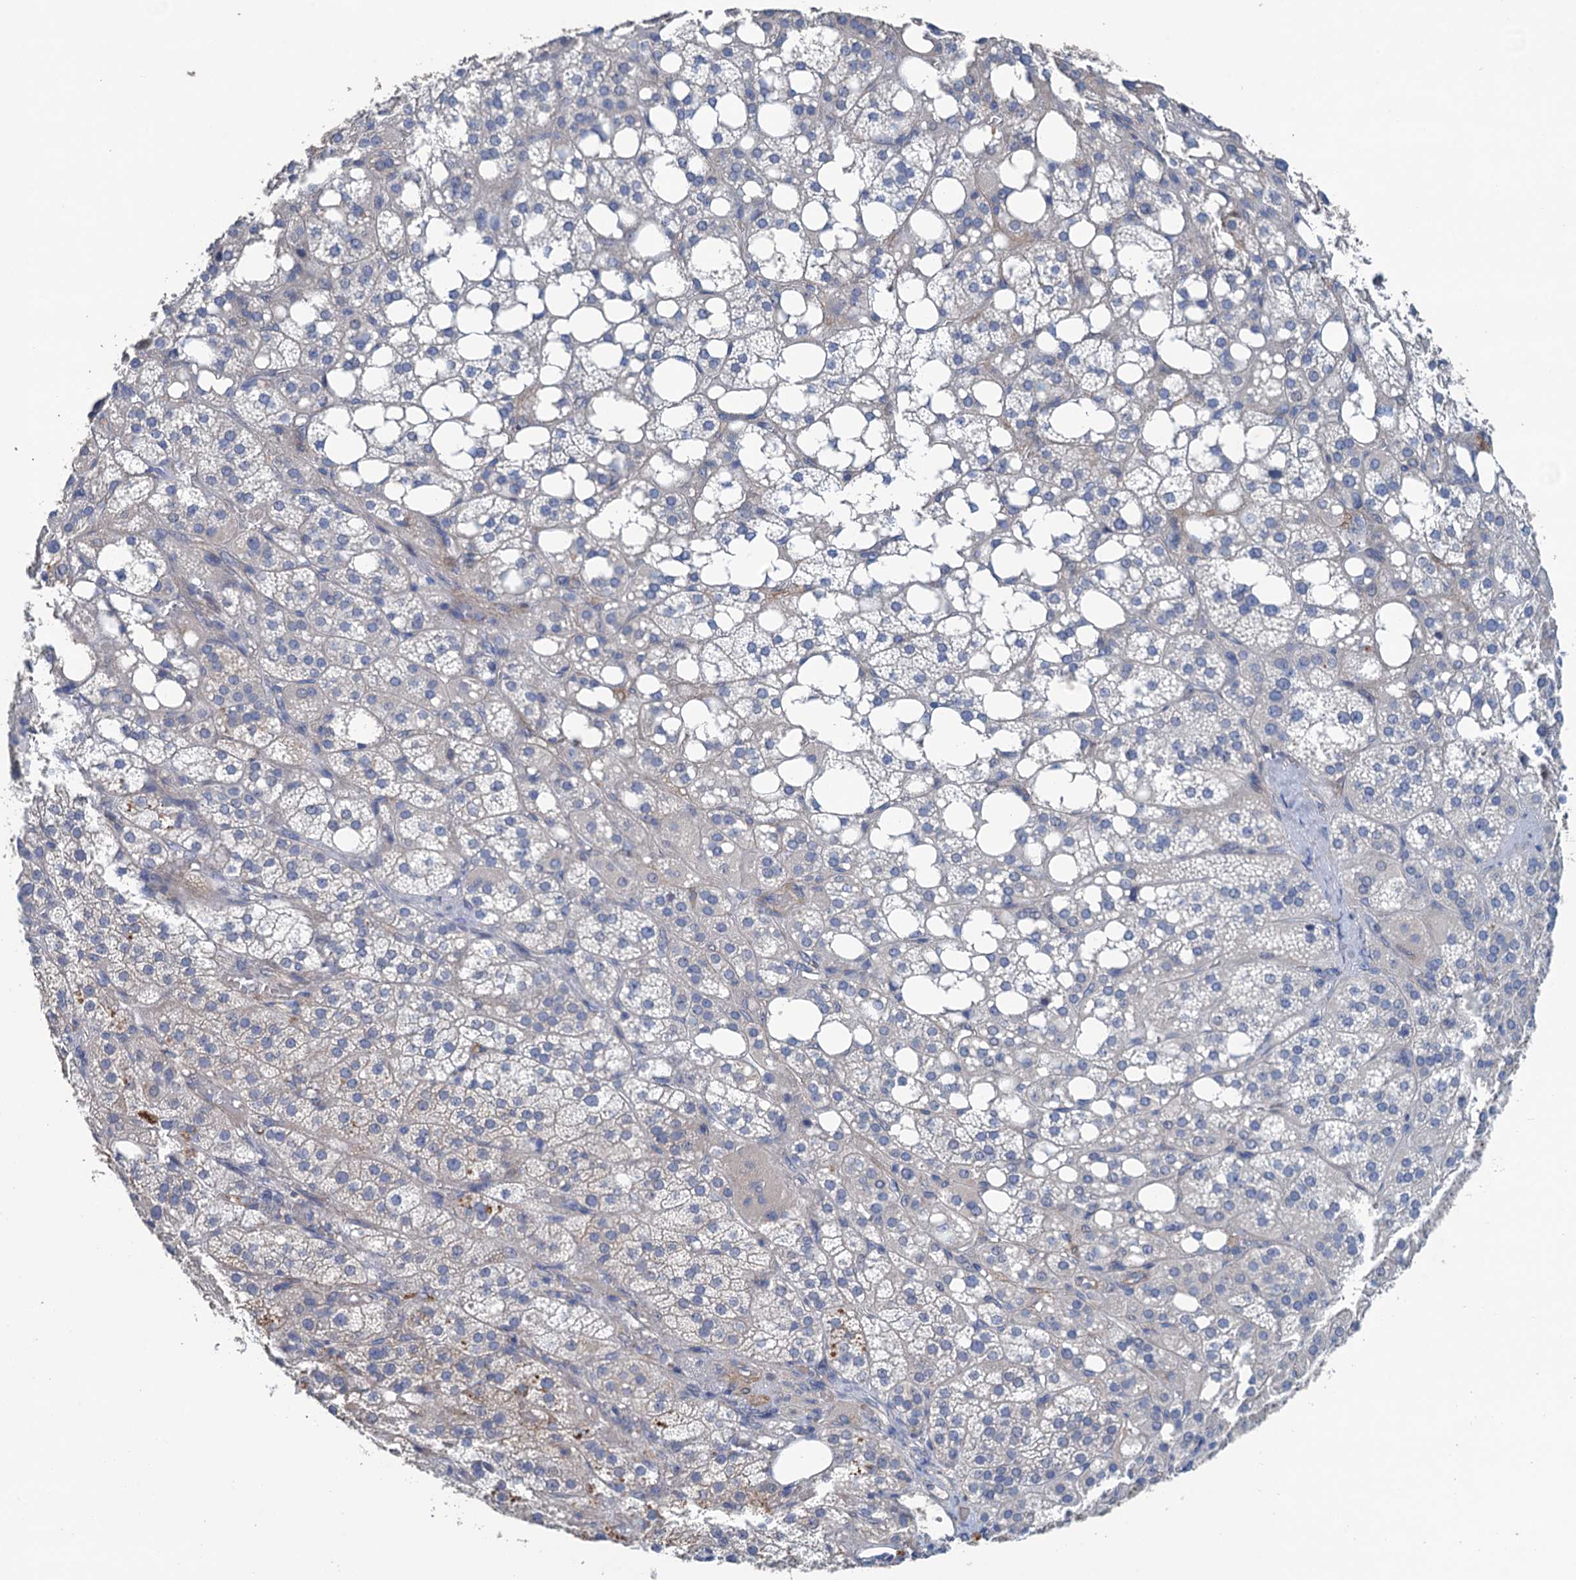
{"staining": {"intensity": "strong", "quantity": "<25%", "location": "cytoplasmic/membranous"}, "tissue": "adrenal gland", "cell_type": "Glandular cells", "image_type": "normal", "snomed": [{"axis": "morphology", "description": "Normal tissue, NOS"}, {"axis": "topography", "description": "Adrenal gland"}], "caption": "A brown stain shows strong cytoplasmic/membranous expression of a protein in glandular cells of normal human adrenal gland. (DAB IHC, brown staining for protein, blue staining for nuclei).", "gene": "SMCO3", "patient": {"sex": "female", "age": 59}}